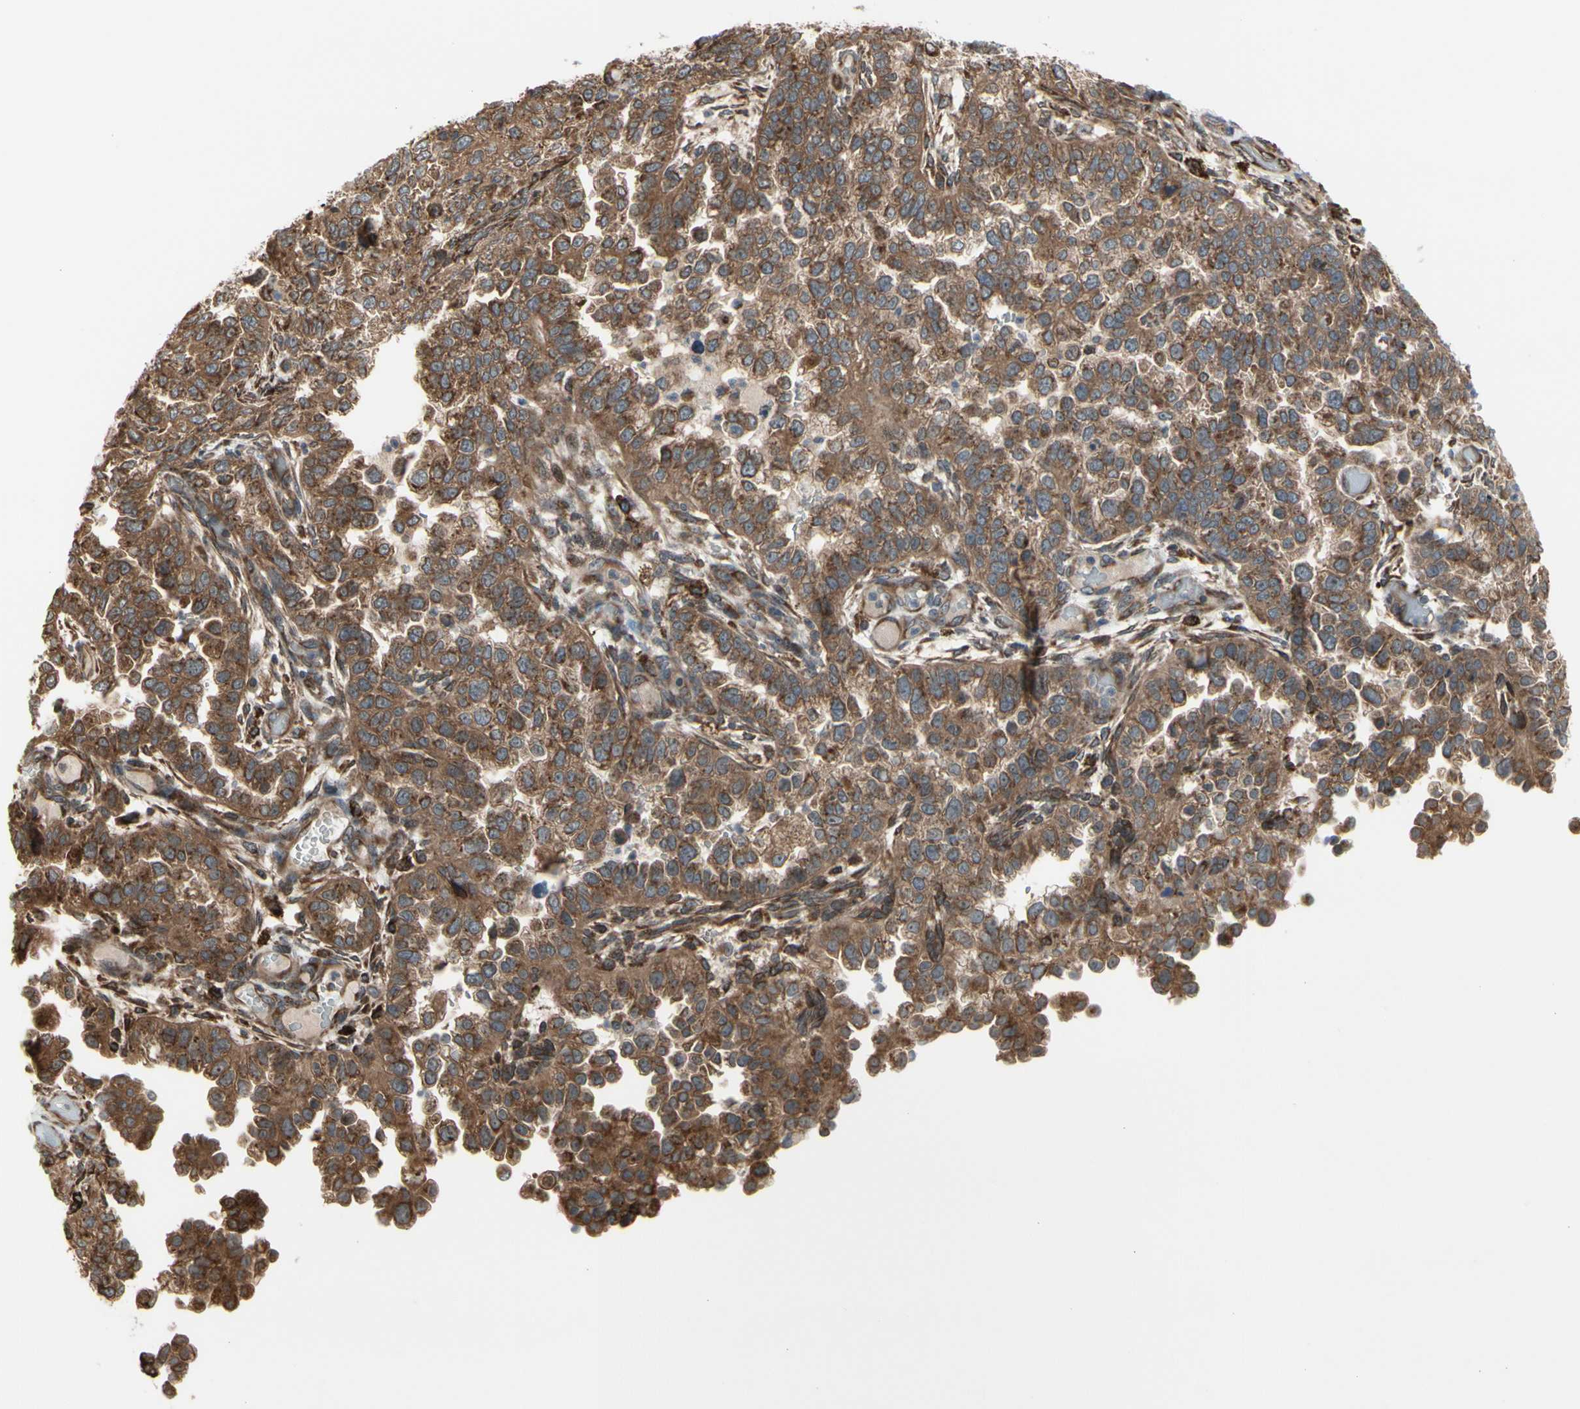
{"staining": {"intensity": "strong", "quantity": ">75%", "location": "cytoplasmic/membranous"}, "tissue": "endometrial cancer", "cell_type": "Tumor cells", "image_type": "cancer", "snomed": [{"axis": "morphology", "description": "Adenocarcinoma, NOS"}, {"axis": "topography", "description": "Endometrium"}], "caption": "Immunohistochemistry (DAB (3,3'-diaminobenzidine)) staining of human endometrial adenocarcinoma exhibits strong cytoplasmic/membranous protein staining in approximately >75% of tumor cells.", "gene": "SLC39A9", "patient": {"sex": "female", "age": 85}}